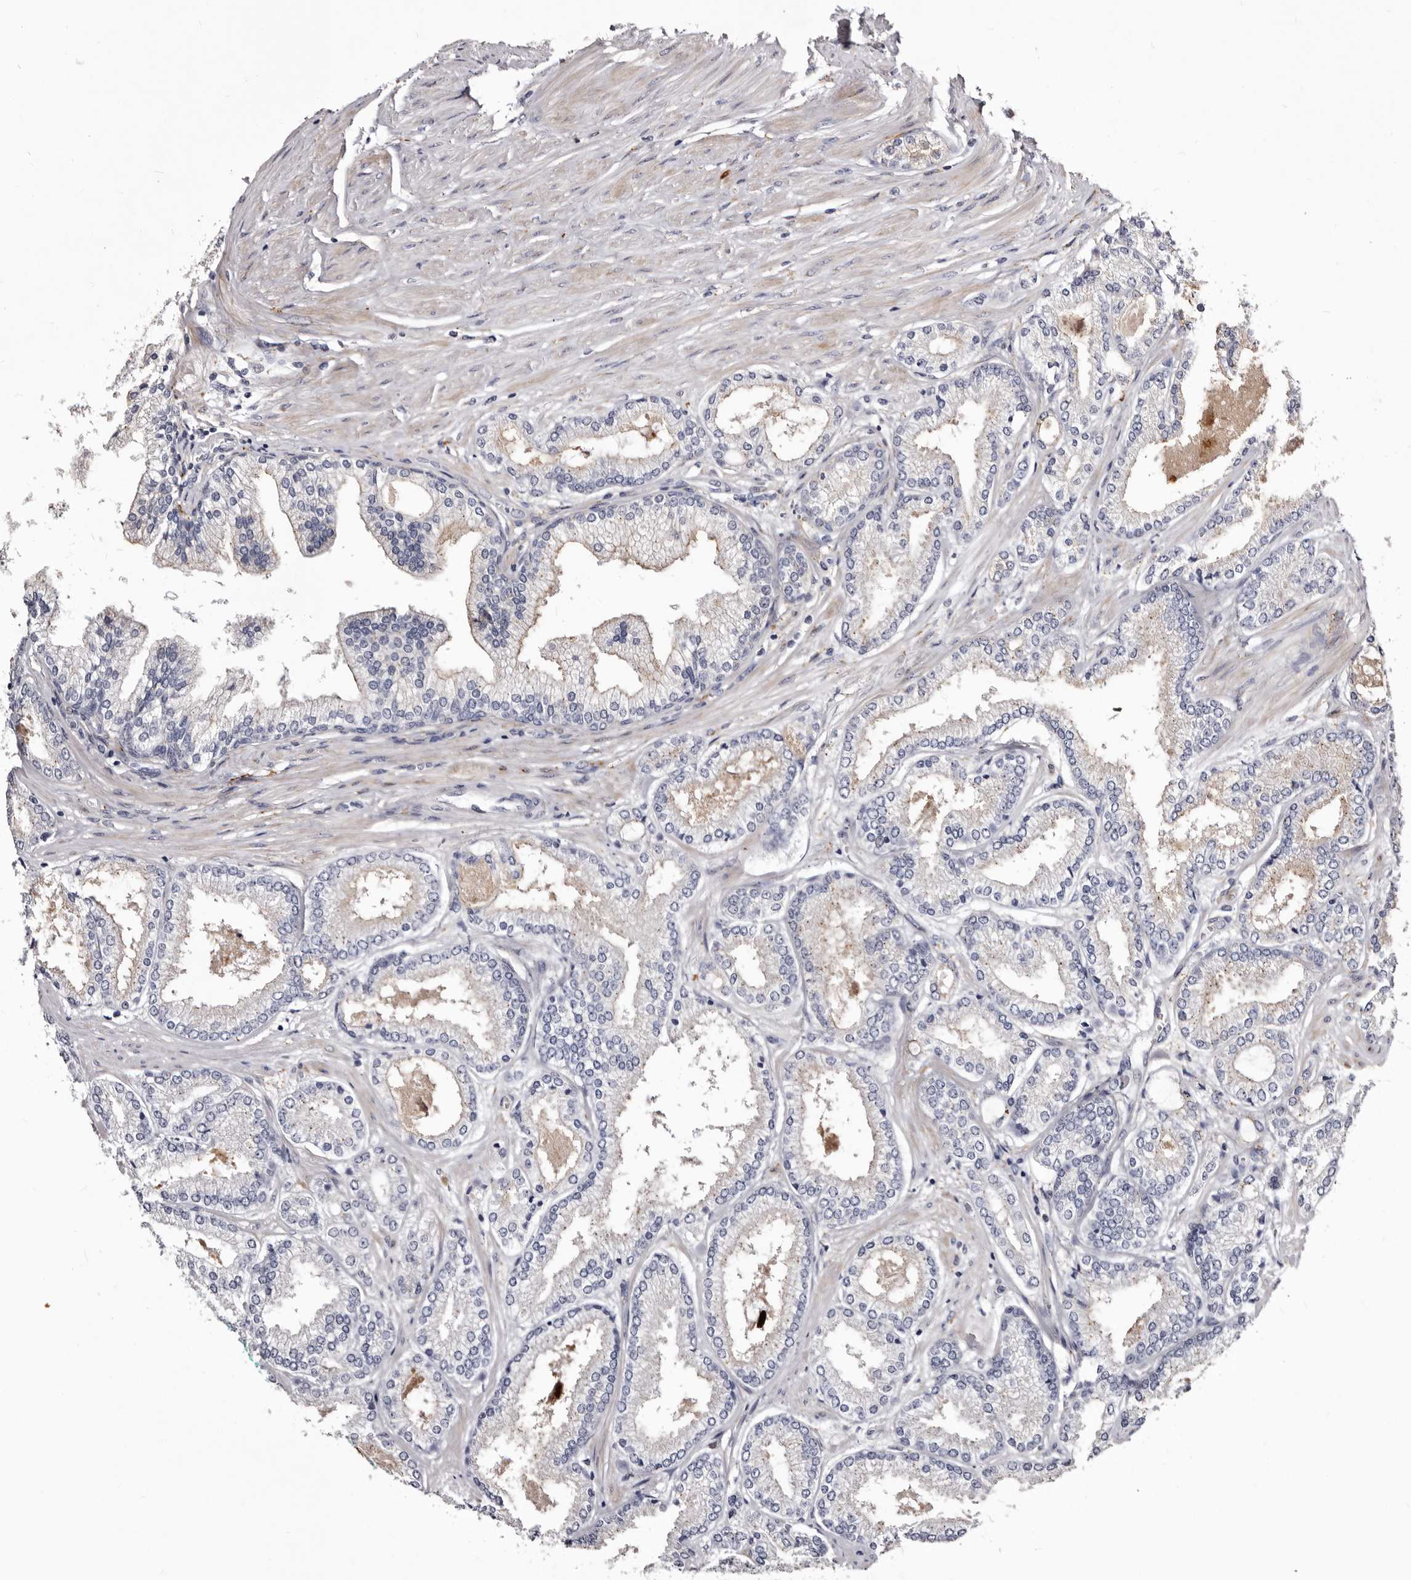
{"staining": {"intensity": "negative", "quantity": "none", "location": "none"}, "tissue": "prostate cancer", "cell_type": "Tumor cells", "image_type": "cancer", "snomed": [{"axis": "morphology", "description": "Adenocarcinoma, Low grade"}, {"axis": "topography", "description": "Prostate"}], "caption": "Histopathology image shows no significant protein staining in tumor cells of prostate adenocarcinoma (low-grade).", "gene": "AUNIP", "patient": {"sex": "male", "age": 62}}